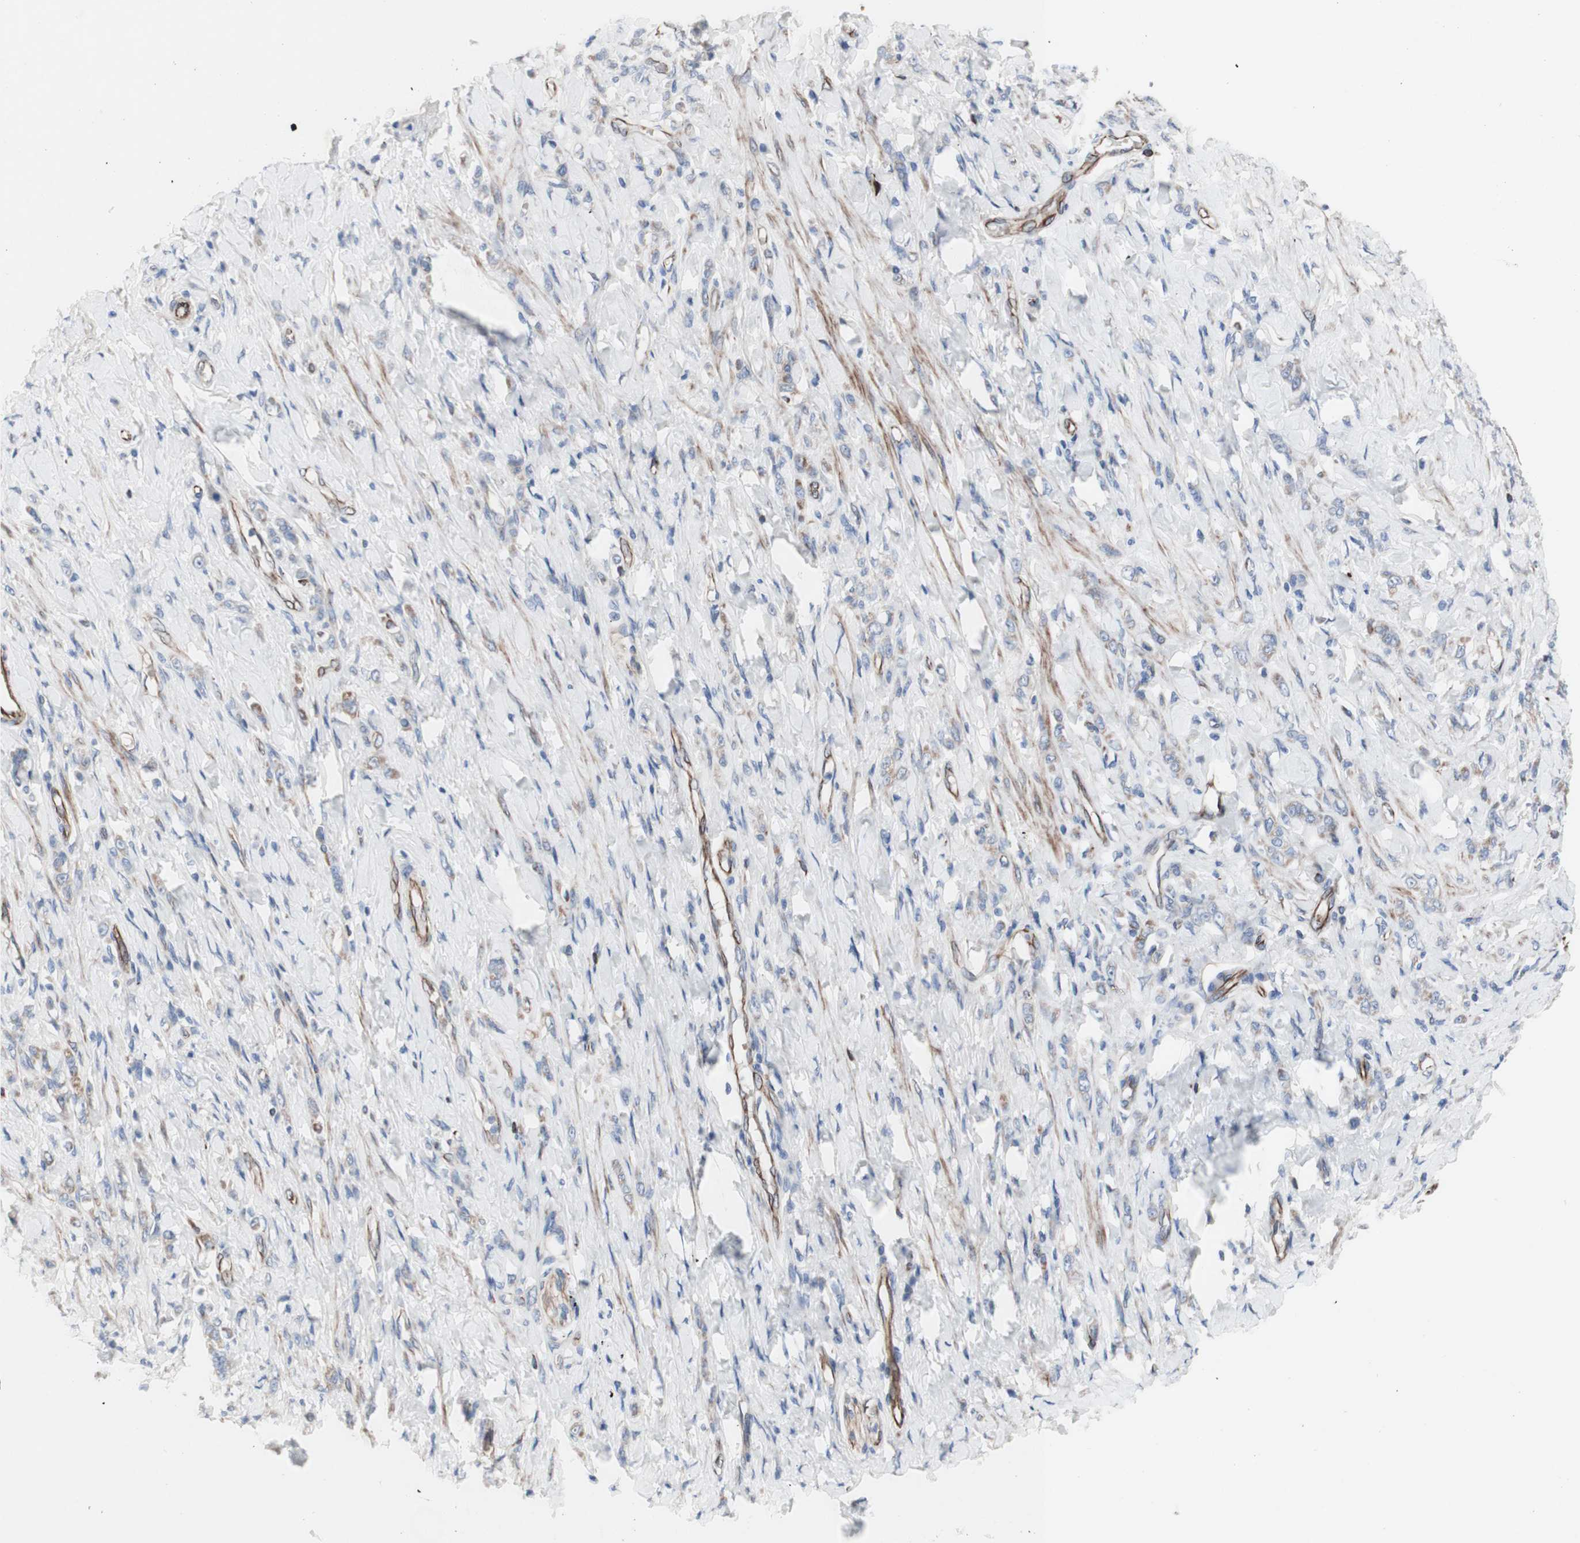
{"staining": {"intensity": "weak", "quantity": "<25%", "location": "cytoplasmic/membranous"}, "tissue": "stomach cancer", "cell_type": "Tumor cells", "image_type": "cancer", "snomed": [{"axis": "morphology", "description": "Adenocarcinoma, NOS"}, {"axis": "topography", "description": "Stomach"}], "caption": "Protein analysis of adenocarcinoma (stomach) exhibits no significant staining in tumor cells.", "gene": "AGPAT5", "patient": {"sex": "male", "age": 82}}